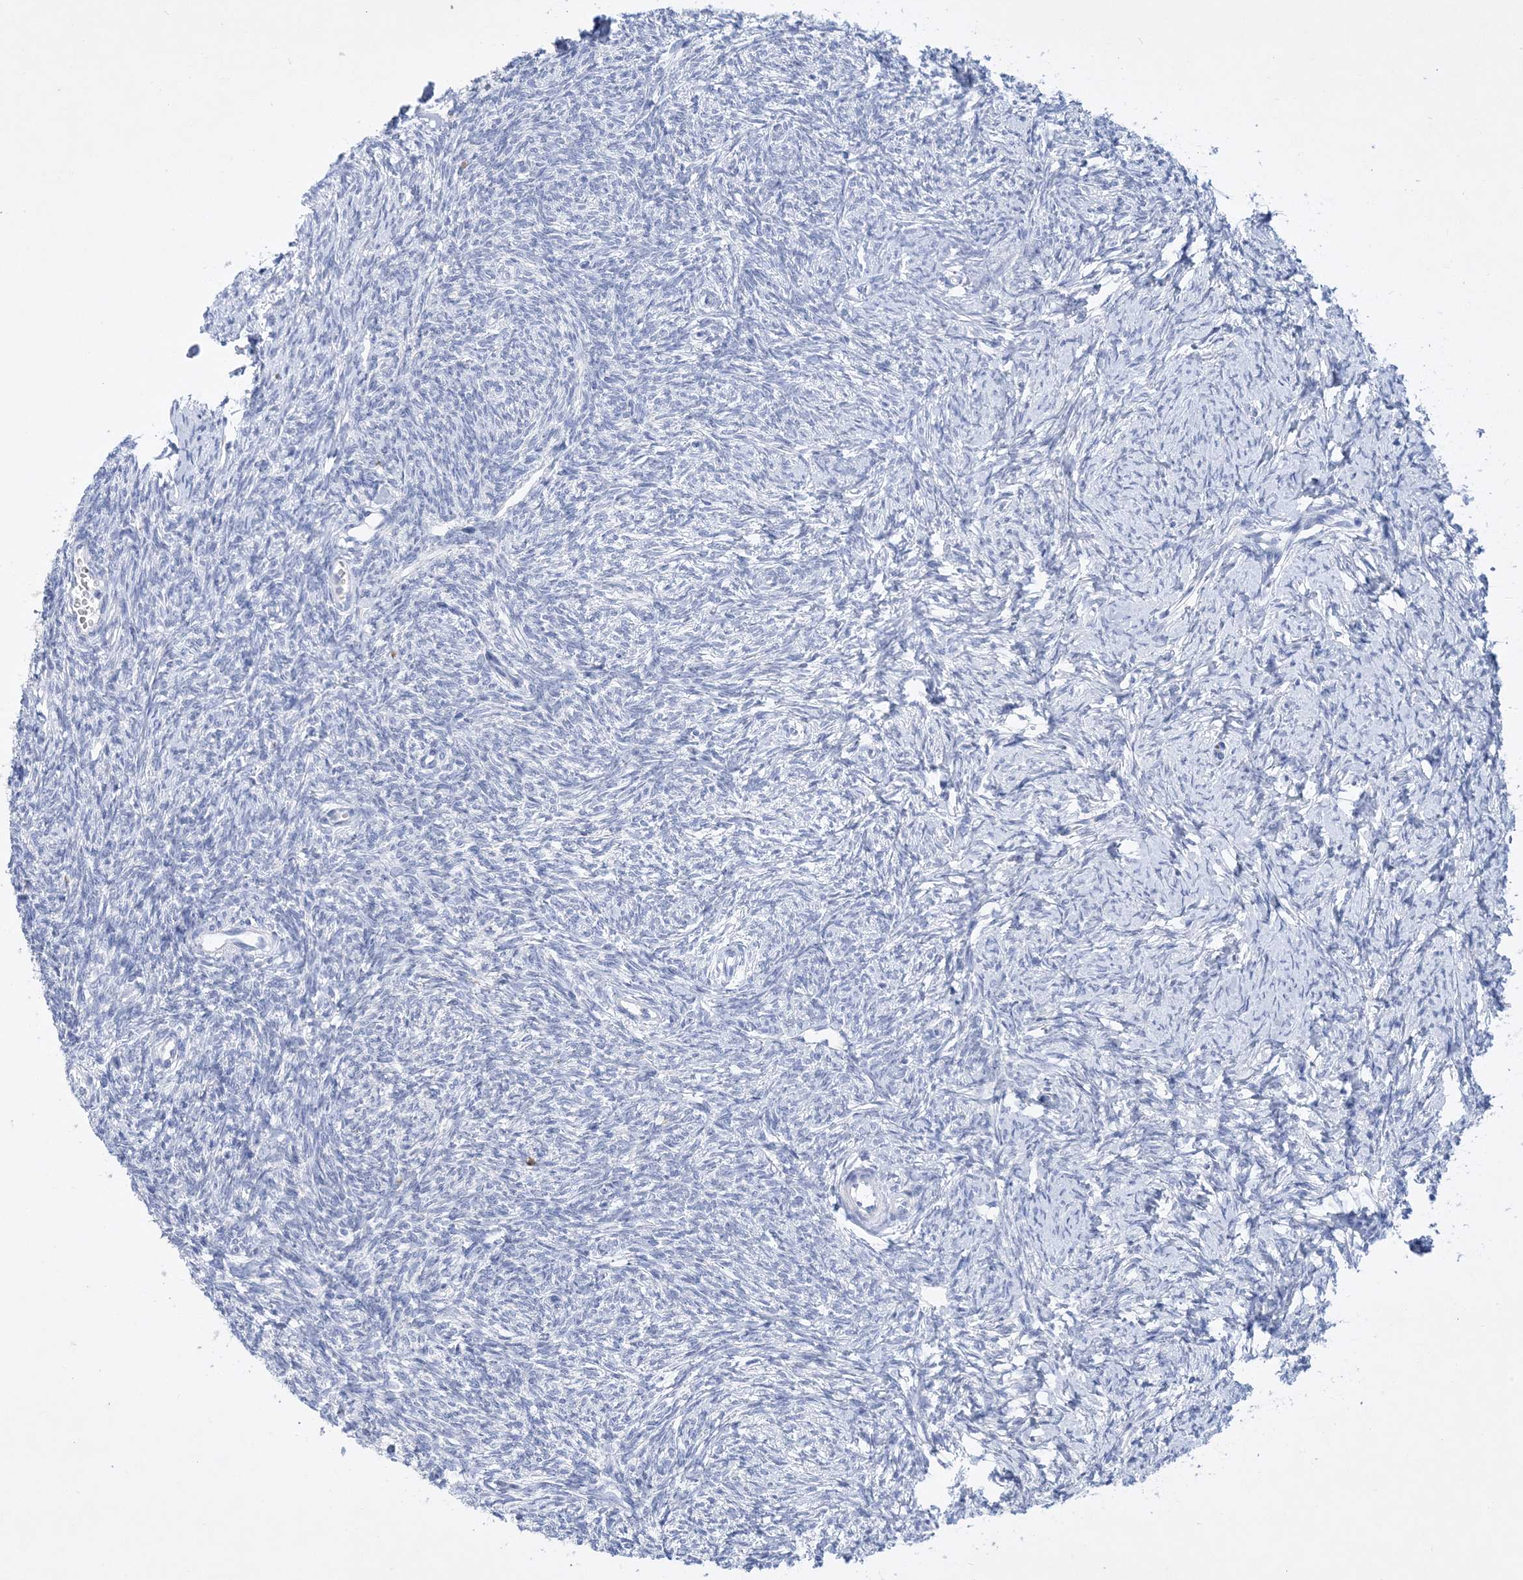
{"staining": {"intensity": "negative", "quantity": "none", "location": "none"}, "tissue": "ovary", "cell_type": "Ovarian stroma cells", "image_type": "normal", "snomed": [{"axis": "morphology", "description": "Normal tissue, NOS"}, {"axis": "morphology", "description": "Cyst, NOS"}, {"axis": "topography", "description": "Ovary"}], "caption": "Protein analysis of benign ovary demonstrates no significant positivity in ovarian stroma cells. (DAB IHC with hematoxylin counter stain).", "gene": "COPS8", "patient": {"sex": "female", "age": 33}}